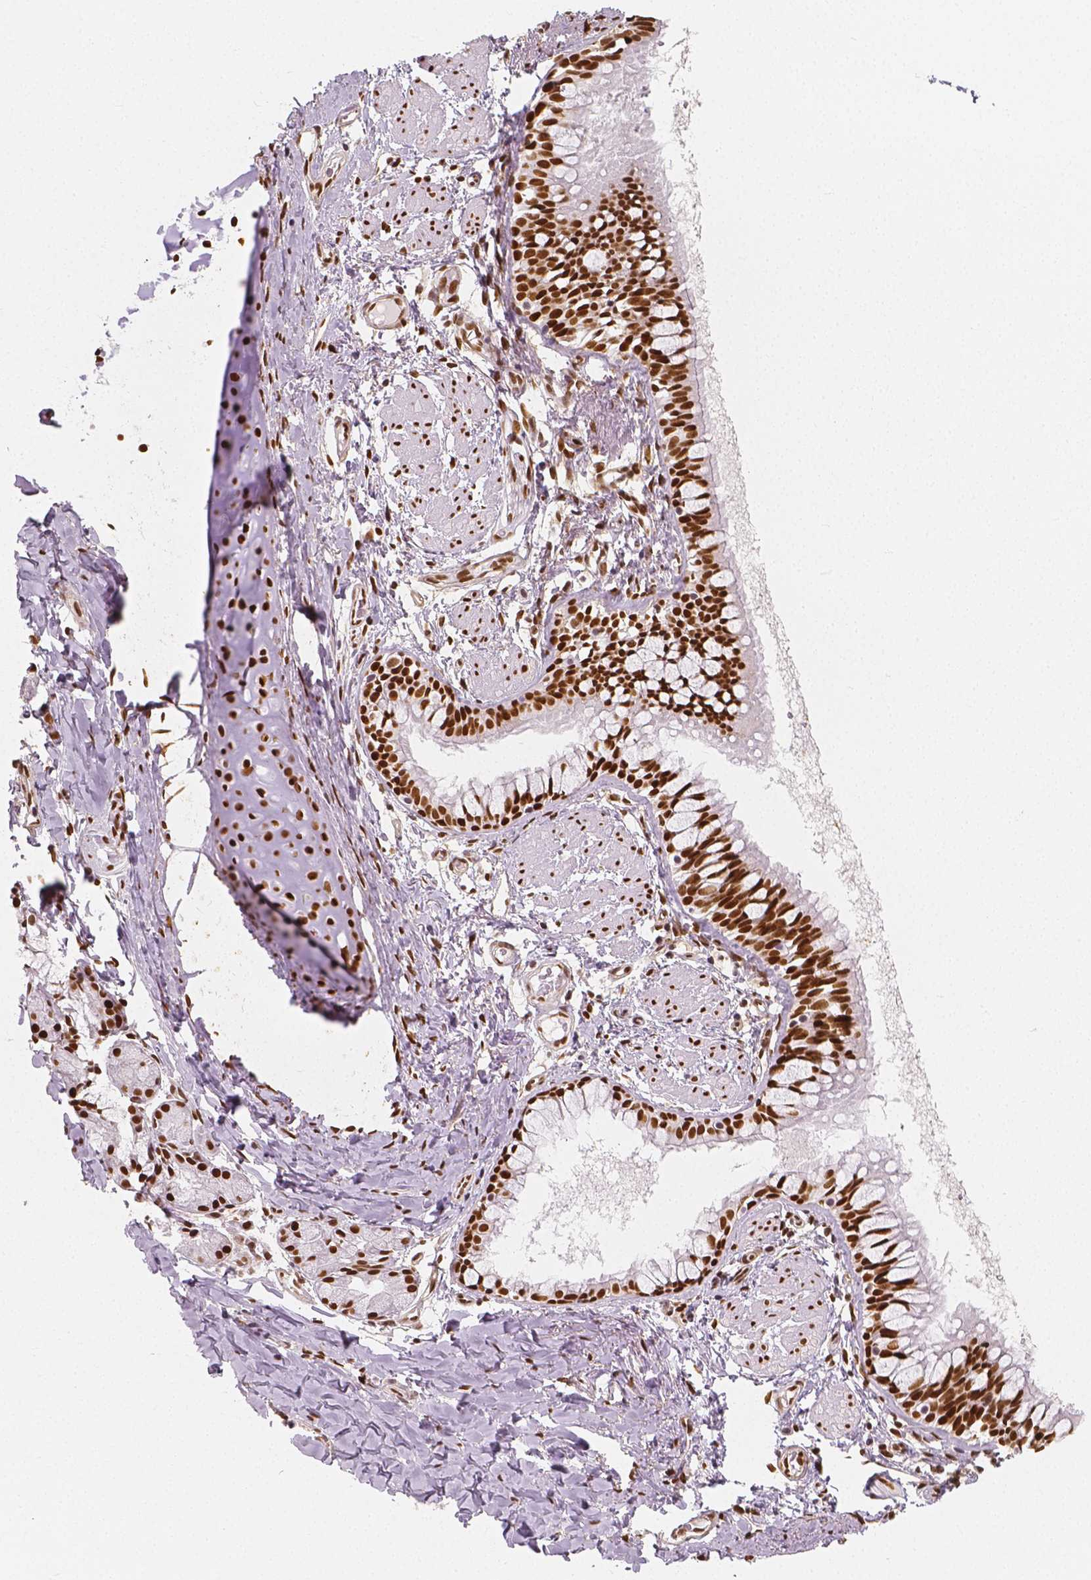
{"staining": {"intensity": "strong", "quantity": ">75%", "location": "nuclear"}, "tissue": "bronchus", "cell_type": "Respiratory epithelial cells", "image_type": "normal", "snomed": [{"axis": "morphology", "description": "Normal tissue, NOS"}, {"axis": "topography", "description": "Bronchus"}], "caption": "The immunohistochemical stain labels strong nuclear expression in respiratory epithelial cells of benign bronchus. (Brightfield microscopy of DAB IHC at high magnification).", "gene": "NUCKS1", "patient": {"sex": "male", "age": 1}}